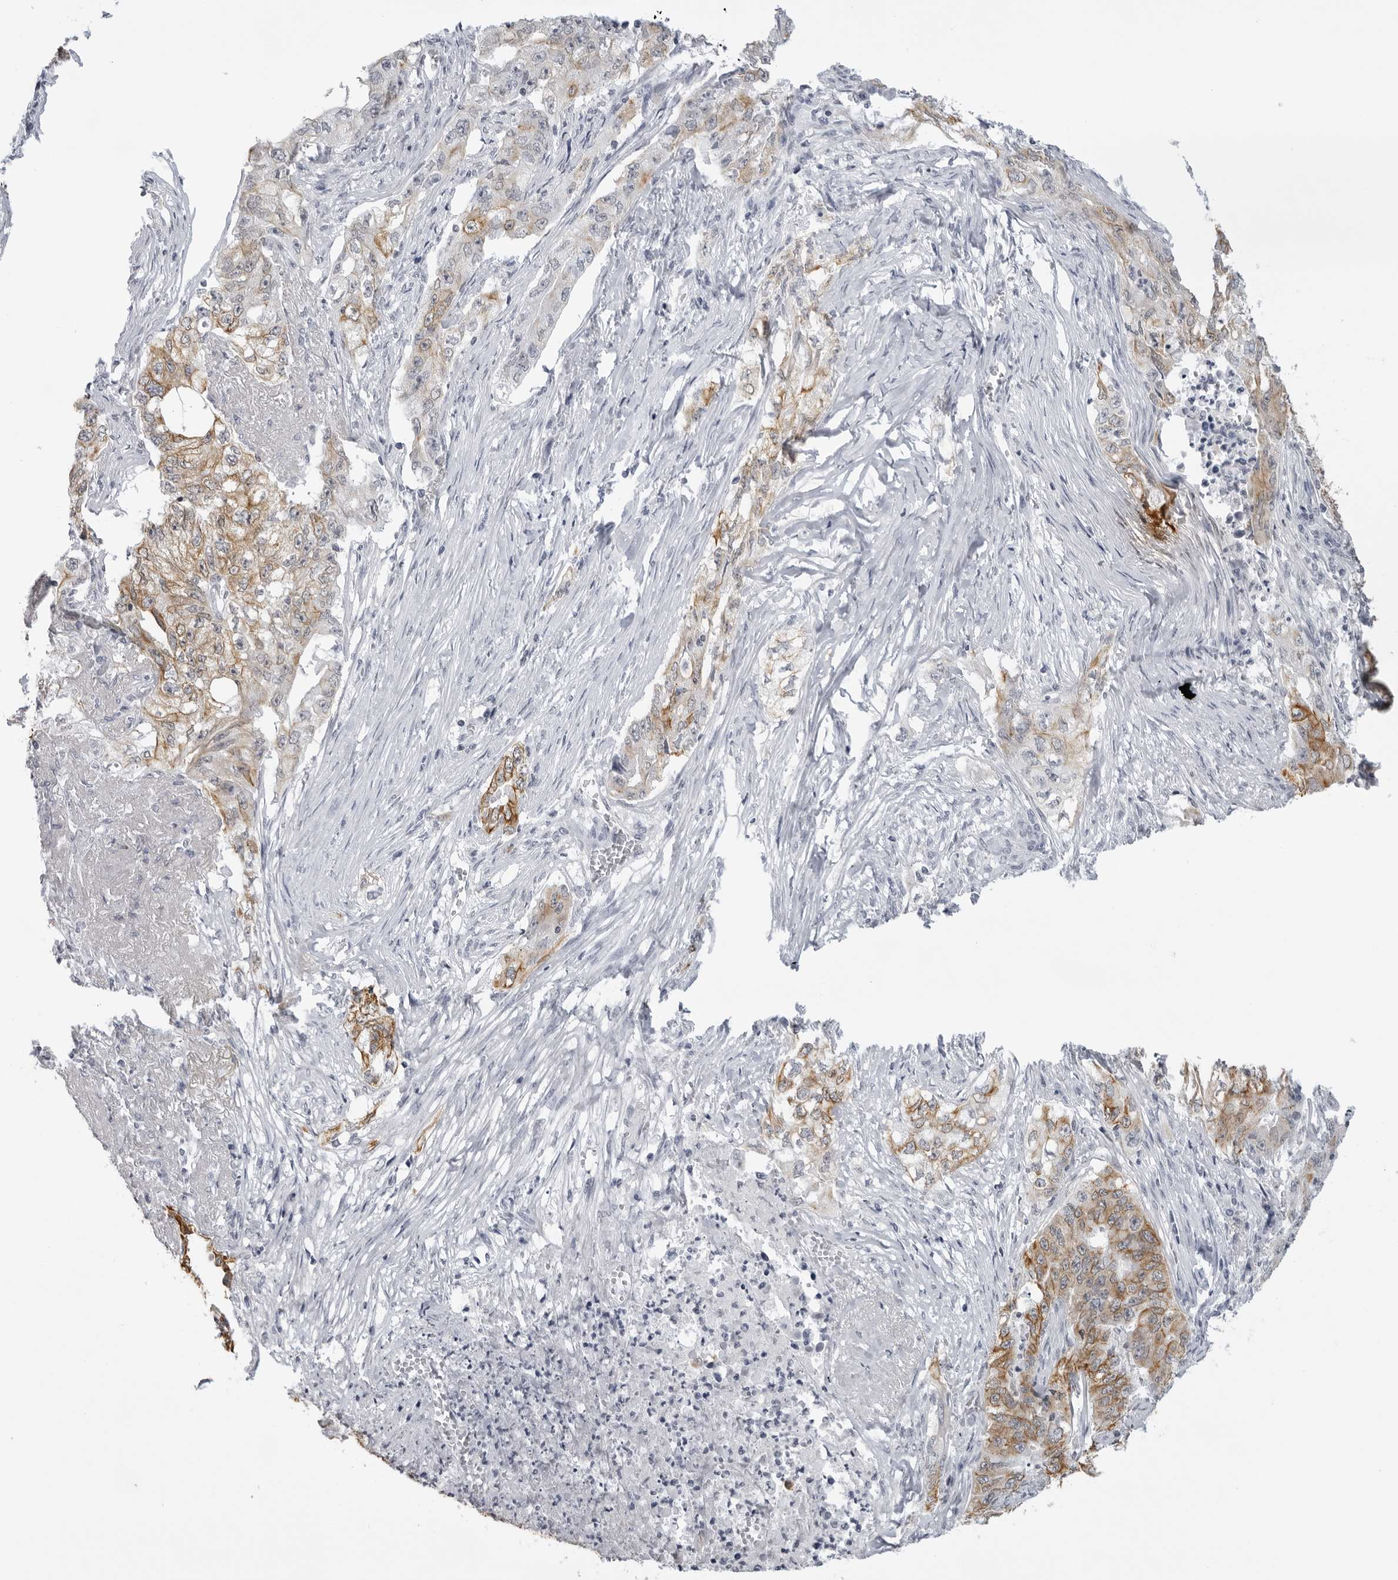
{"staining": {"intensity": "strong", "quantity": "25%-75%", "location": "cytoplasmic/membranous"}, "tissue": "lung cancer", "cell_type": "Tumor cells", "image_type": "cancer", "snomed": [{"axis": "morphology", "description": "Adenocarcinoma, NOS"}, {"axis": "topography", "description": "Lung"}], "caption": "Tumor cells demonstrate high levels of strong cytoplasmic/membranous positivity in approximately 25%-75% of cells in human lung cancer.", "gene": "SERPINF2", "patient": {"sex": "female", "age": 51}}